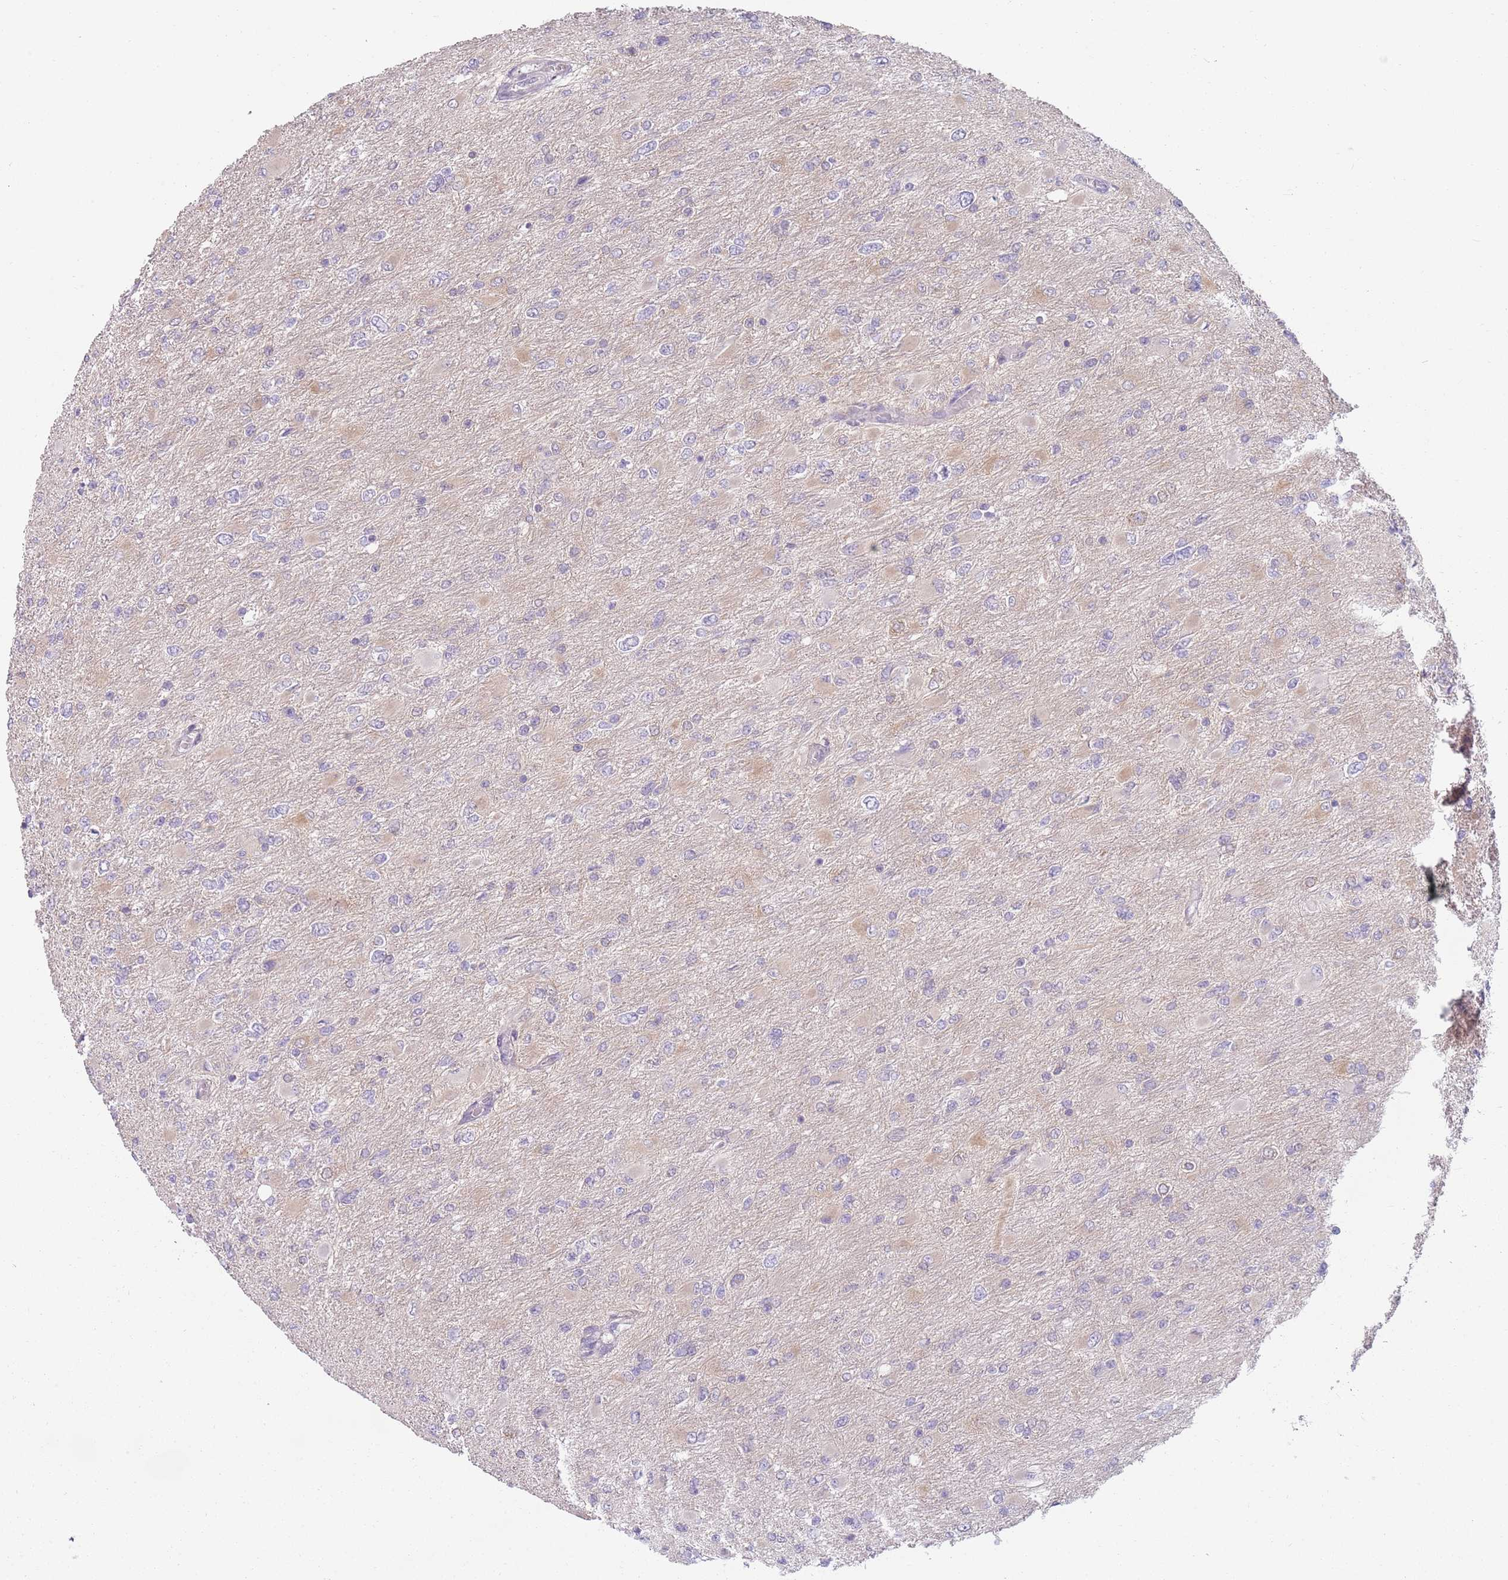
{"staining": {"intensity": "negative", "quantity": "none", "location": "none"}, "tissue": "glioma", "cell_type": "Tumor cells", "image_type": "cancer", "snomed": [{"axis": "morphology", "description": "Glioma, malignant, High grade"}, {"axis": "topography", "description": "Cerebral cortex"}], "caption": "Micrograph shows no protein staining in tumor cells of malignant high-grade glioma tissue. (DAB (3,3'-diaminobenzidine) IHC, high magnification).", "gene": "SLC26A6", "patient": {"sex": "female", "age": 36}}